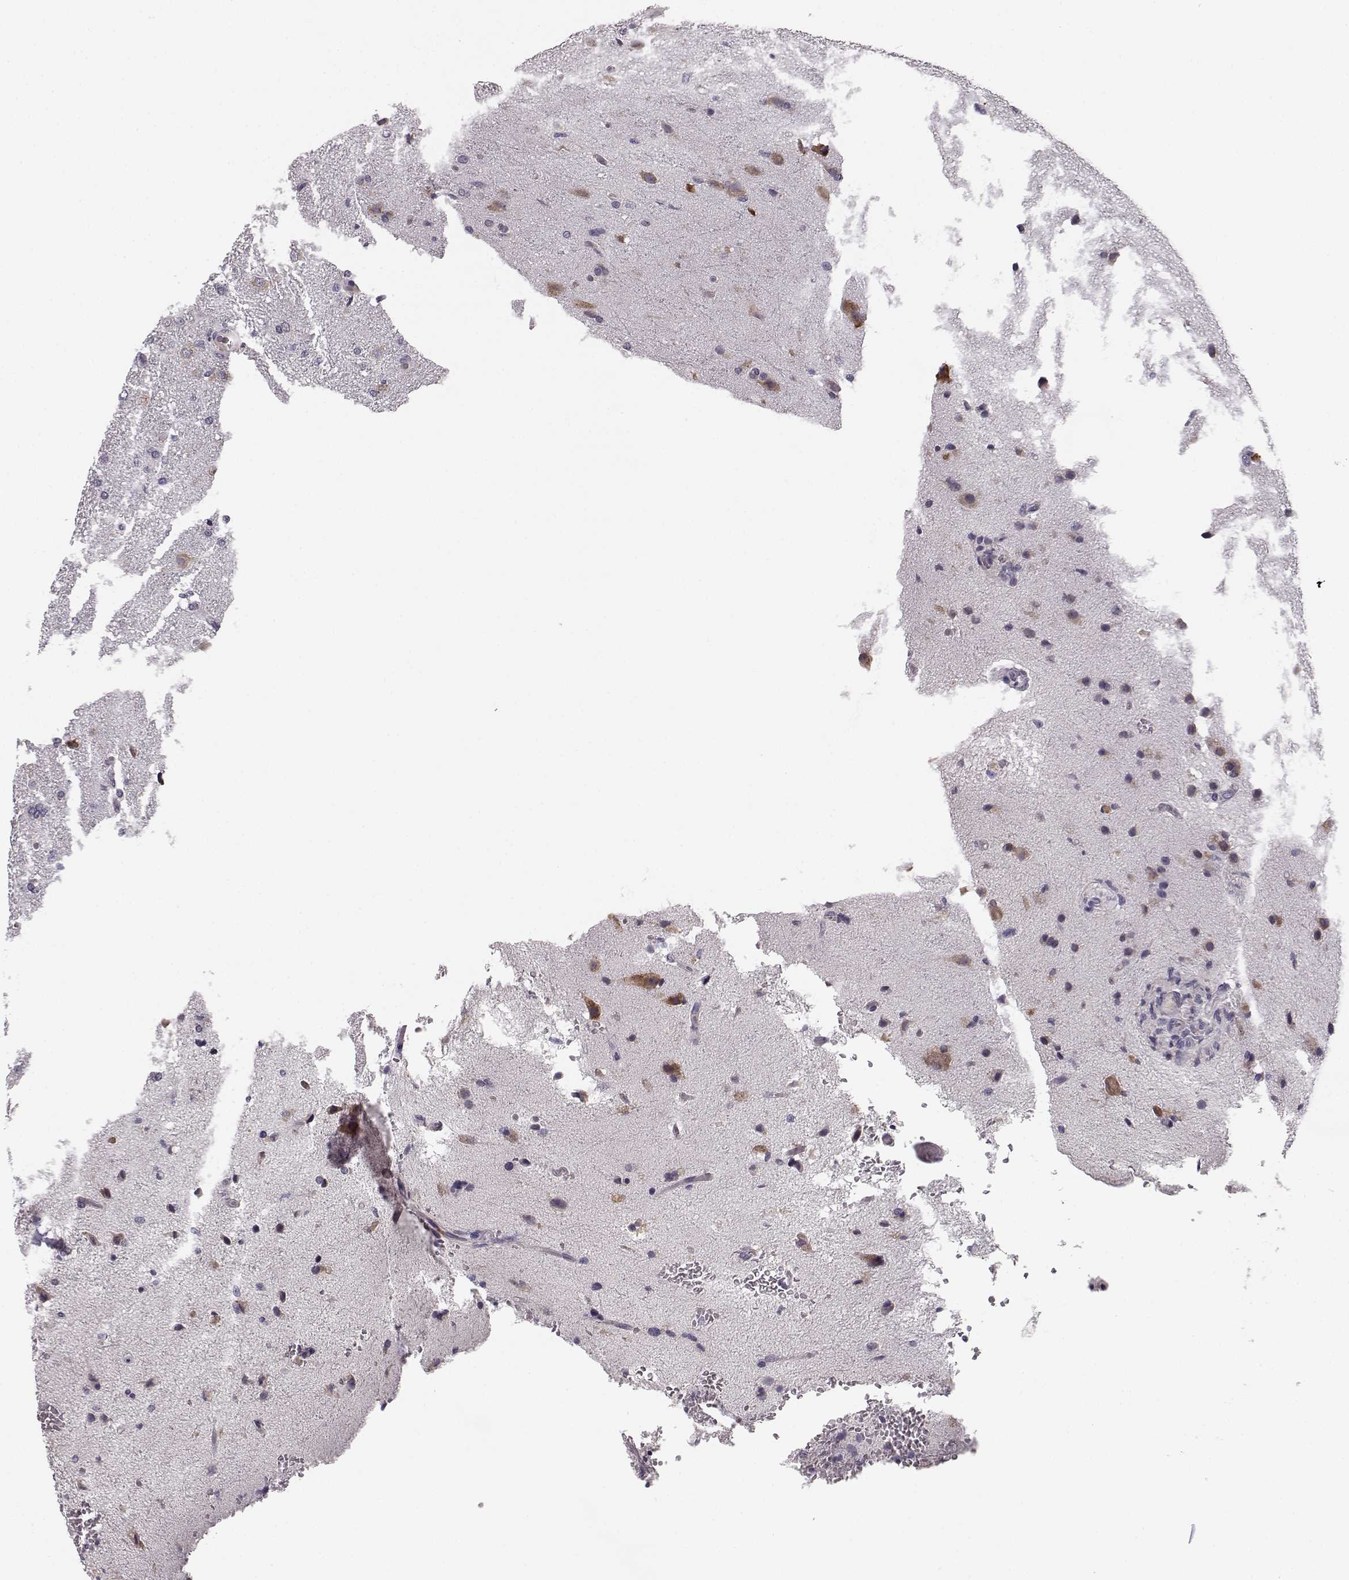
{"staining": {"intensity": "negative", "quantity": "none", "location": "none"}, "tissue": "glioma", "cell_type": "Tumor cells", "image_type": "cancer", "snomed": [{"axis": "morphology", "description": "Glioma, malignant, High grade"}, {"axis": "topography", "description": "Brain"}], "caption": "High magnification brightfield microscopy of malignant glioma (high-grade) stained with DAB (brown) and counterstained with hematoxylin (blue): tumor cells show no significant positivity.", "gene": "BFSP2", "patient": {"sex": "male", "age": 68}}